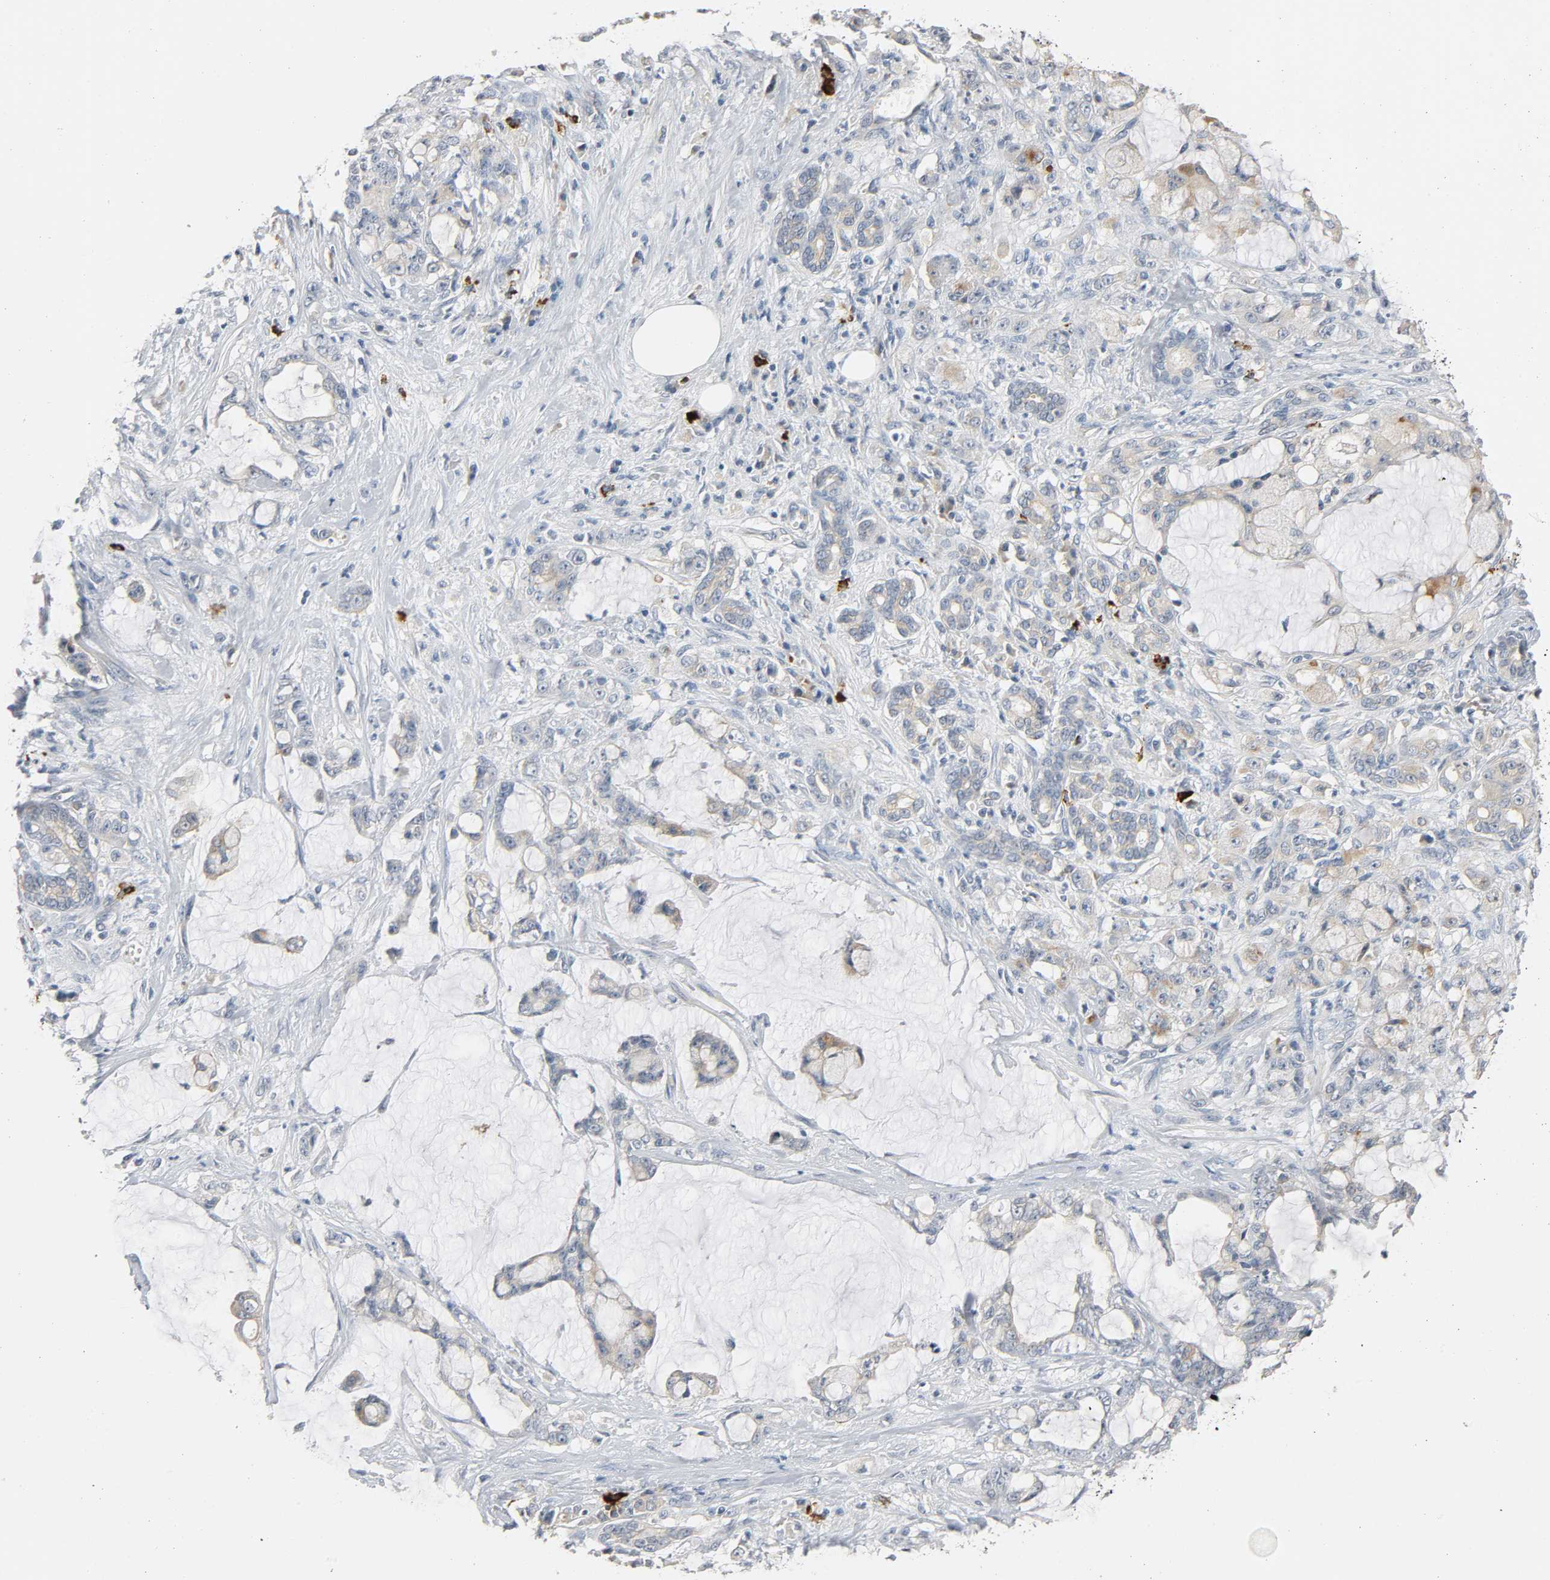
{"staining": {"intensity": "weak", "quantity": ">75%", "location": "cytoplasmic/membranous"}, "tissue": "pancreatic cancer", "cell_type": "Tumor cells", "image_type": "cancer", "snomed": [{"axis": "morphology", "description": "Adenocarcinoma, NOS"}, {"axis": "topography", "description": "Pancreas"}], "caption": "Immunohistochemical staining of pancreatic cancer (adenocarcinoma) displays low levels of weak cytoplasmic/membranous protein expression in approximately >75% of tumor cells.", "gene": "LIMCH1", "patient": {"sex": "female", "age": 73}}